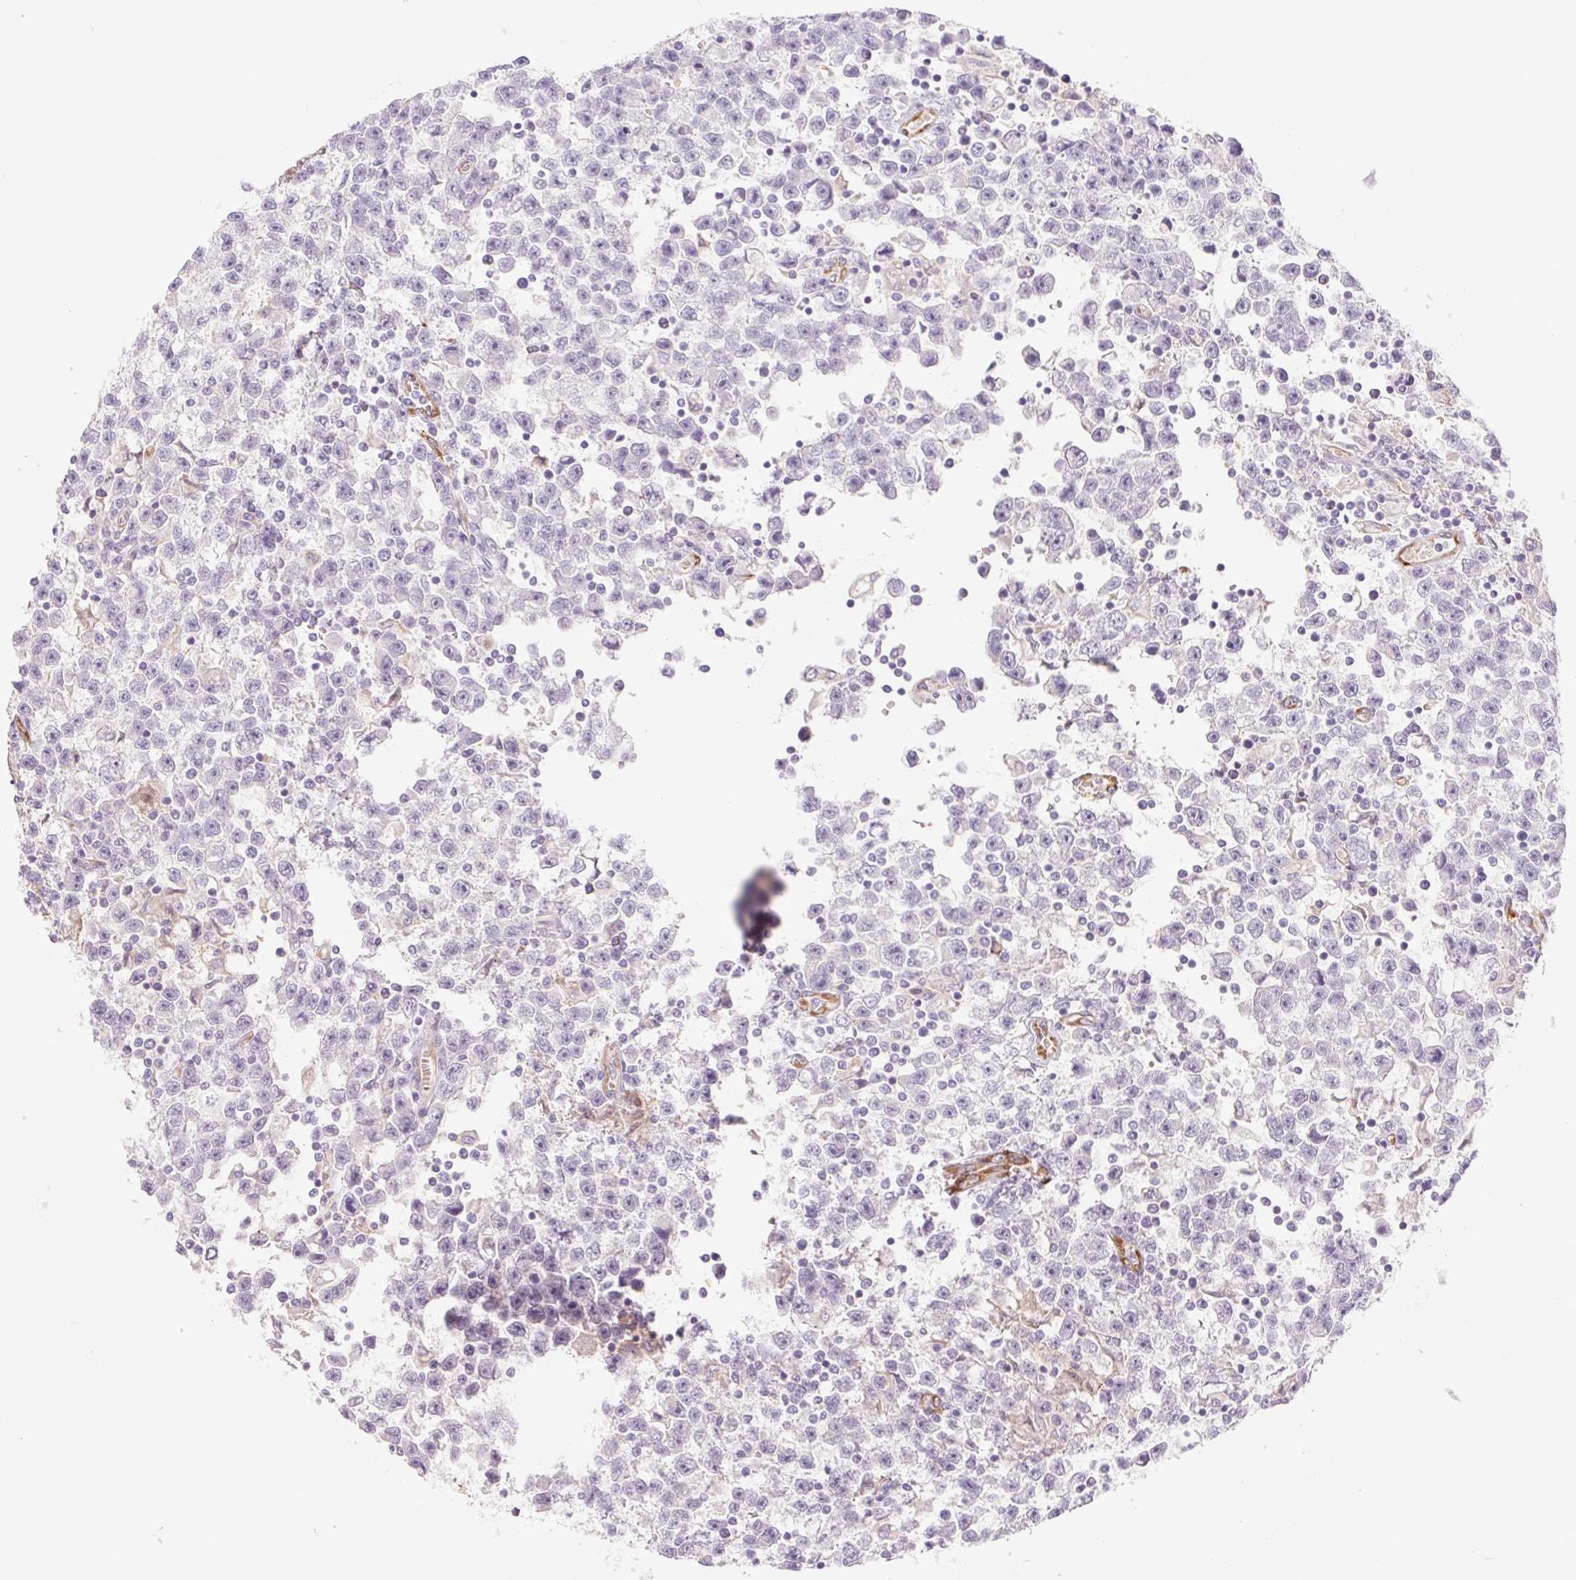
{"staining": {"intensity": "negative", "quantity": "none", "location": "none"}, "tissue": "testis cancer", "cell_type": "Tumor cells", "image_type": "cancer", "snomed": [{"axis": "morphology", "description": "Seminoma, NOS"}, {"axis": "topography", "description": "Testis"}], "caption": "Testis cancer stained for a protein using IHC shows no staining tumor cells.", "gene": "IGFL3", "patient": {"sex": "male", "age": 31}}